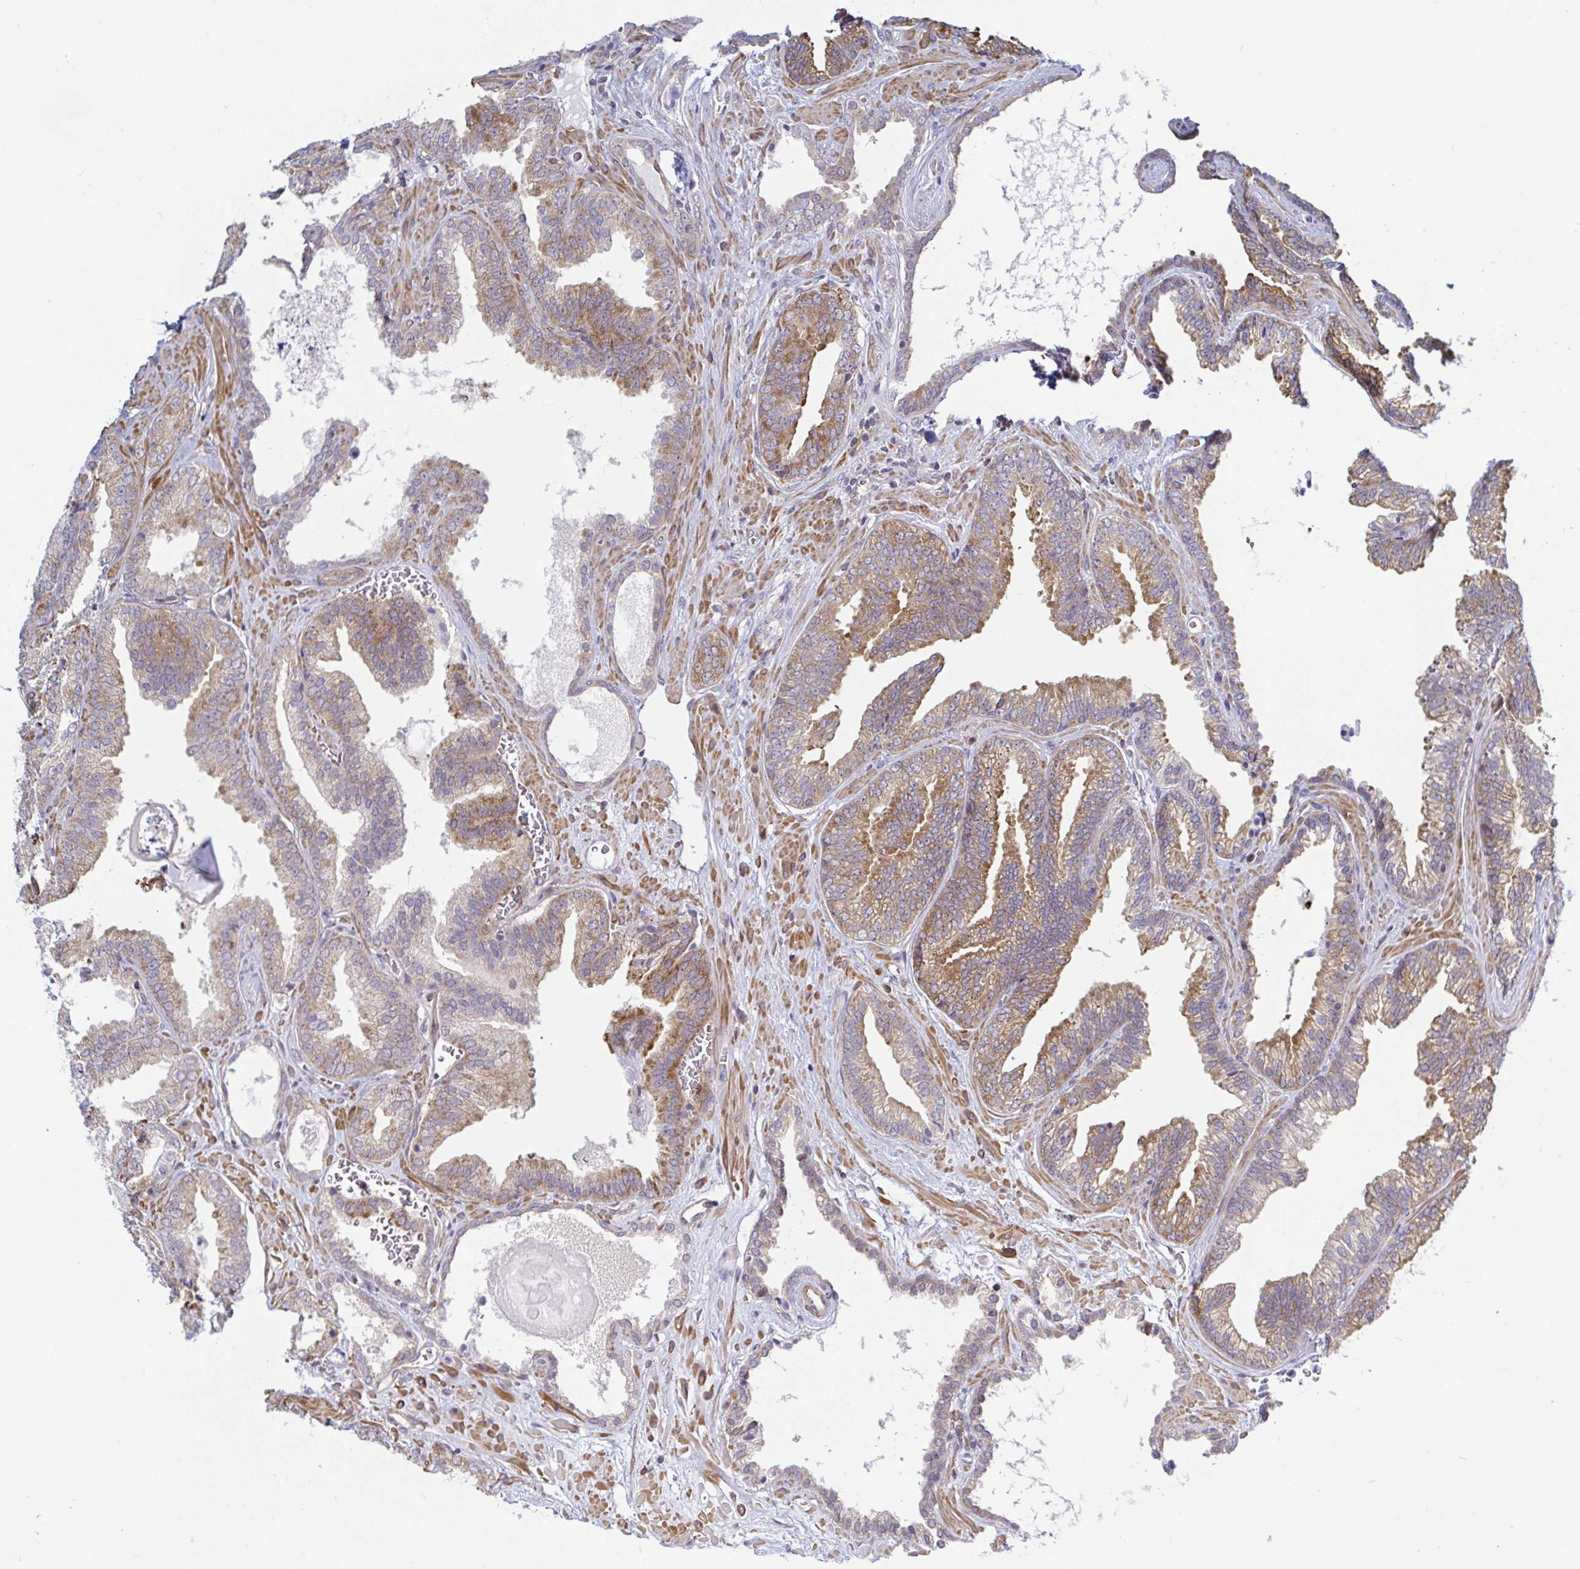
{"staining": {"intensity": "moderate", "quantity": ">75%", "location": "cytoplasmic/membranous"}, "tissue": "prostate cancer", "cell_type": "Tumor cells", "image_type": "cancer", "snomed": [{"axis": "morphology", "description": "Adenocarcinoma, High grade"}, {"axis": "topography", "description": "Prostate"}], "caption": "A photomicrograph showing moderate cytoplasmic/membranous positivity in approximately >75% of tumor cells in adenocarcinoma (high-grade) (prostate), as visualized by brown immunohistochemical staining.", "gene": "LARP1", "patient": {"sex": "male", "age": 68}}